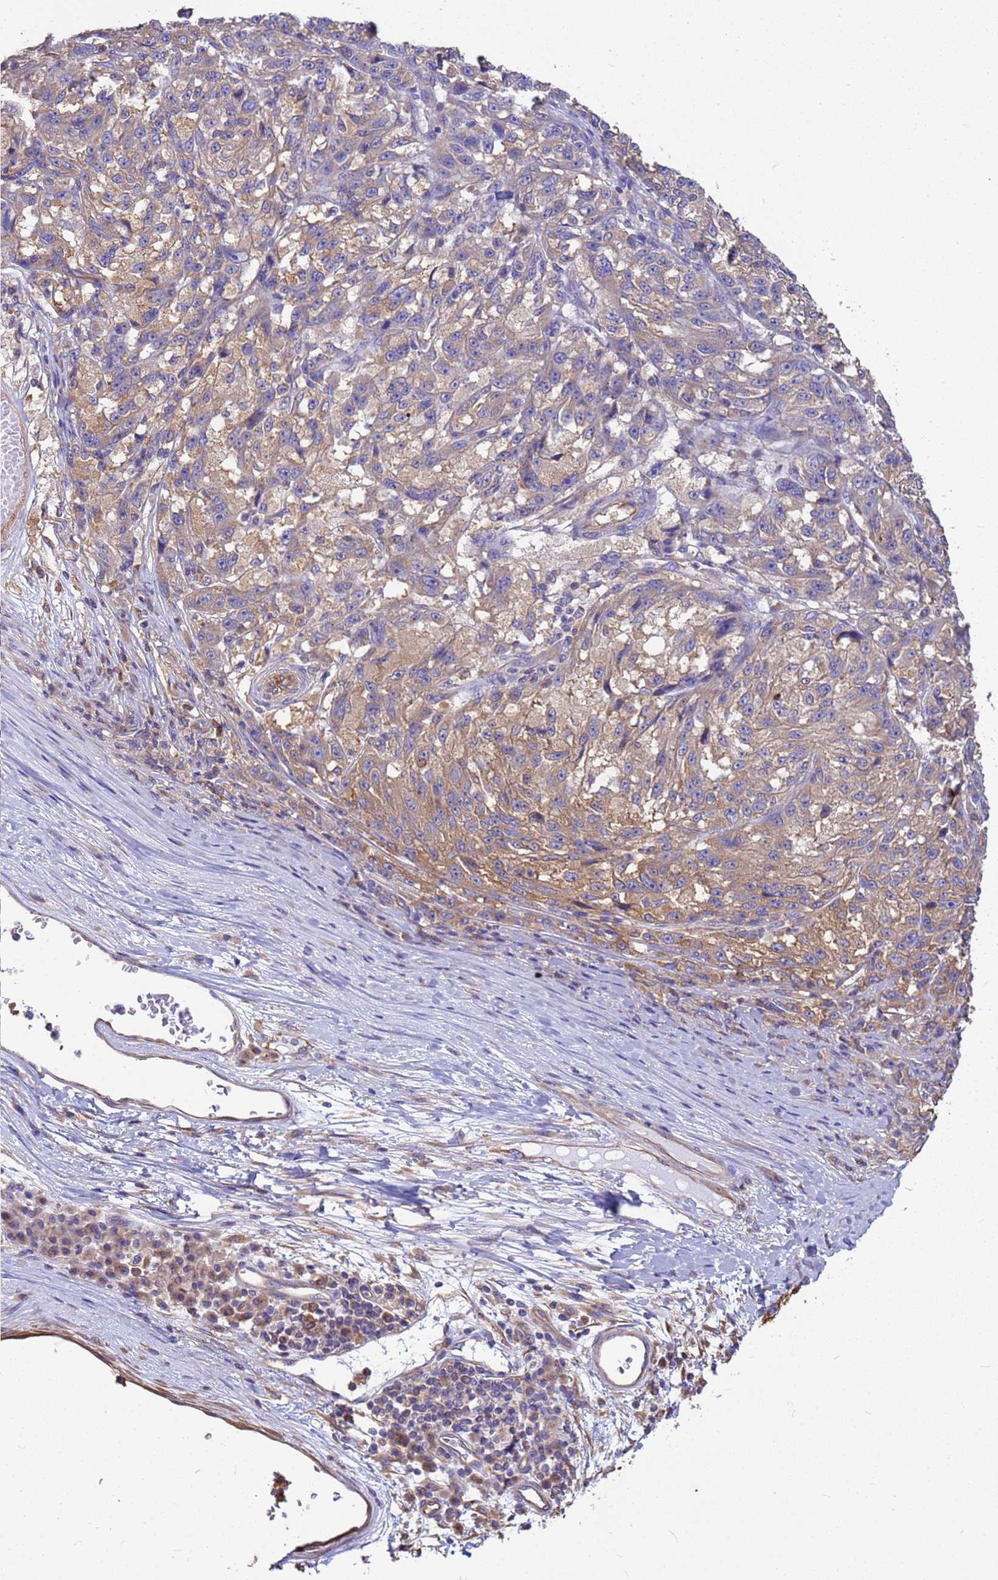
{"staining": {"intensity": "weak", "quantity": ">75%", "location": "cytoplasmic/membranous"}, "tissue": "melanoma", "cell_type": "Tumor cells", "image_type": "cancer", "snomed": [{"axis": "morphology", "description": "Malignant melanoma, NOS"}, {"axis": "topography", "description": "Skin"}], "caption": "IHC (DAB (3,3'-diaminobenzidine)) staining of melanoma demonstrates weak cytoplasmic/membranous protein positivity in approximately >75% of tumor cells. Immunohistochemistry (ihc) stains the protein of interest in brown and the nuclei are stained blue.", "gene": "TUBB1", "patient": {"sex": "male", "age": 53}}